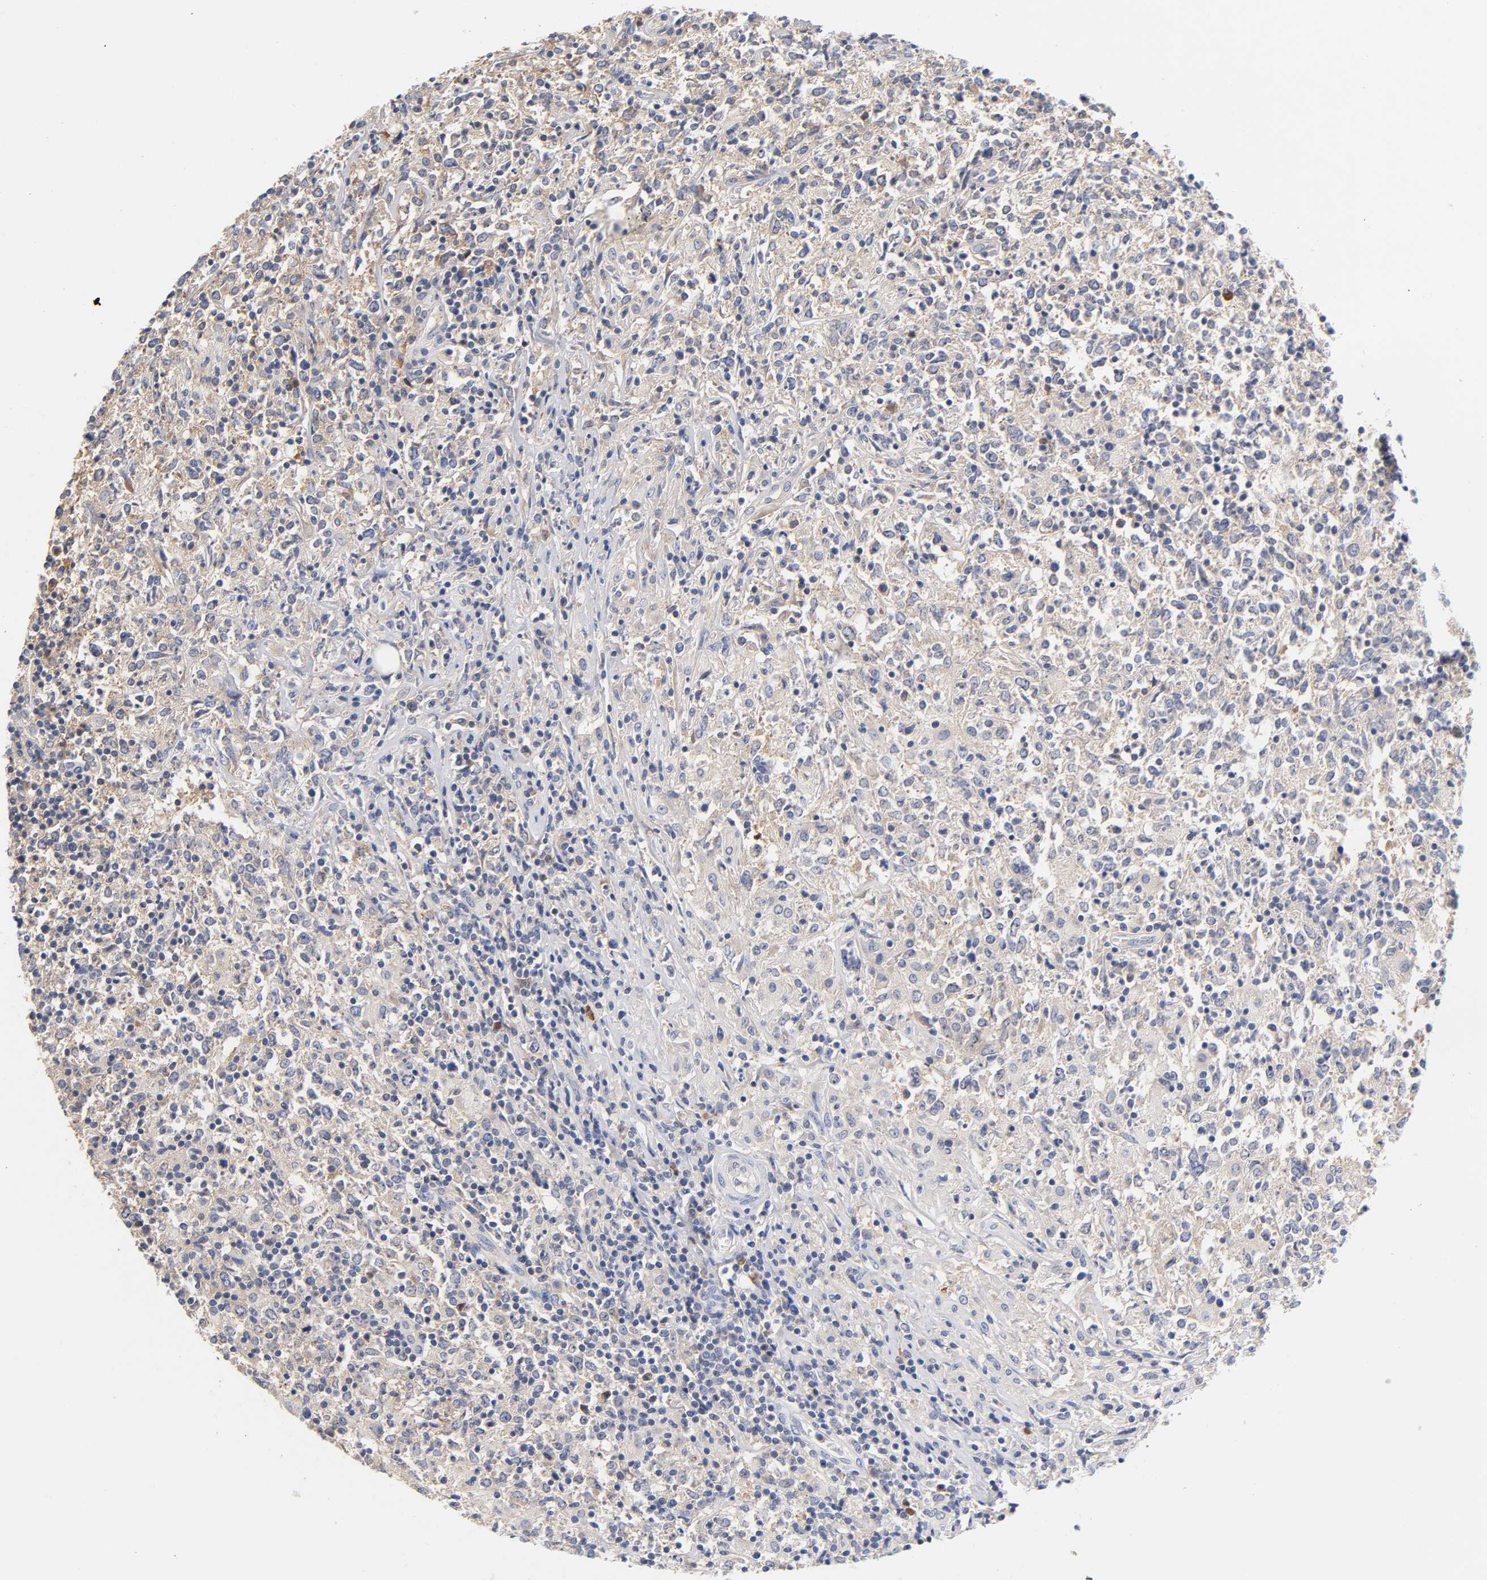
{"staining": {"intensity": "weak", "quantity": ">75%", "location": "cytoplasmic/membranous"}, "tissue": "lymphoma", "cell_type": "Tumor cells", "image_type": "cancer", "snomed": [{"axis": "morphology", "description": "Malignant lymphoma, non-Hodgkin's type, High grade"}, {"axis": "topography", "description": "Lymph node"}], "caption": "DAB immunohistochemical staining of human high-grade malignant lymphoma, non-Hodgkin's type reveals weak cytoplasmic/membranous protein expression in approximately >75% of tumor cells.", "gene": "RPS29", "patient": {"sex": "female", "age": 84}}